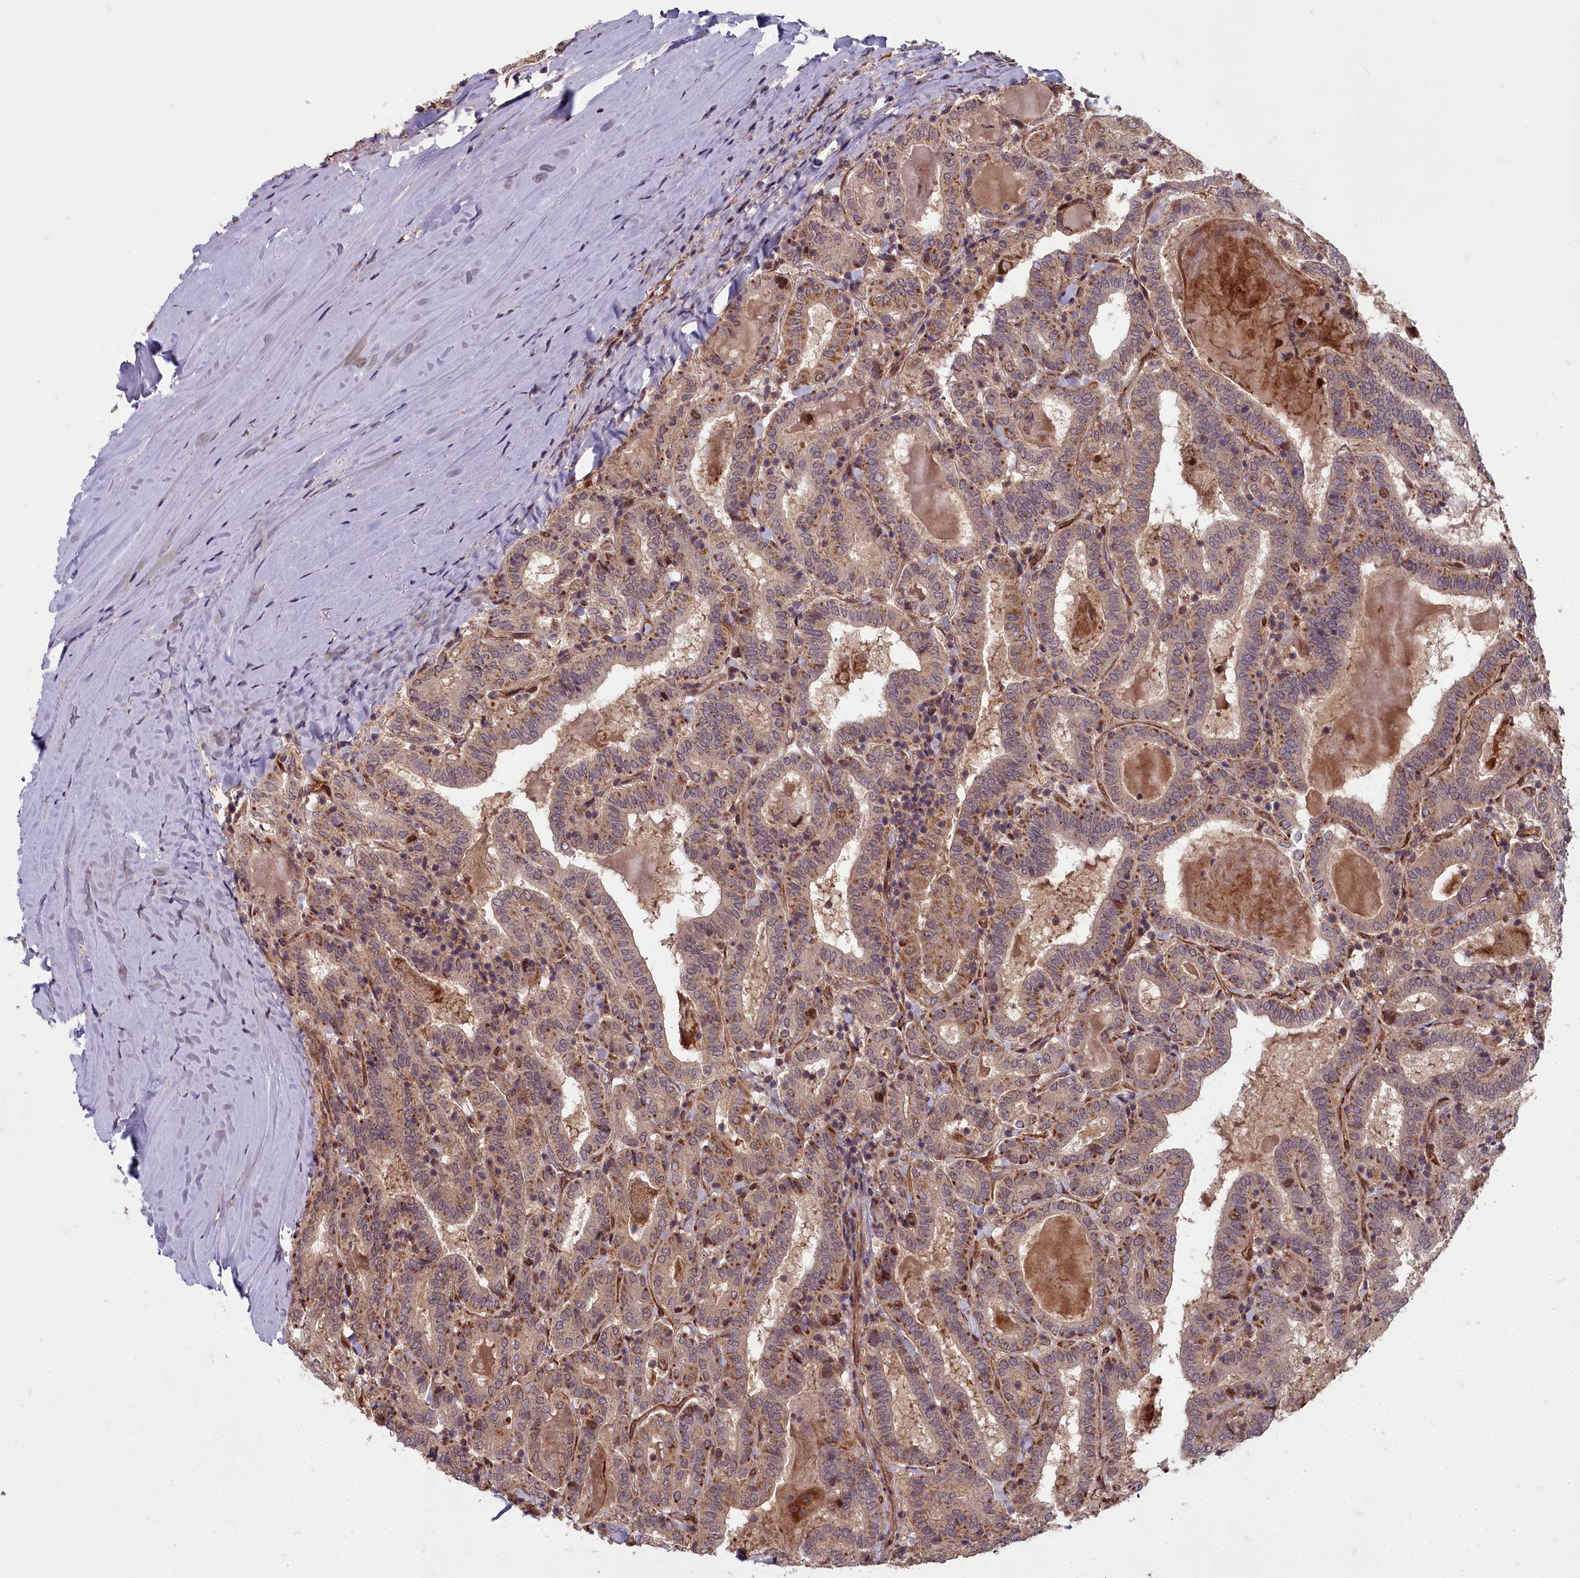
{"staining": {"intensity": "moderate", "quantity": ">75%", "location": "cytoplasmic/membranous"}, "tissue": "thyroid cancer", "cell_type": "Tumor cells", "image_type": "cancer", "snomed": [{"axis": "morphology", "description": "Papillary adenocarcinoma, NOS"}, {"axis": "topography", "description": "Thyroid gland"}], "caption": "There is medium levels of moderate cytoplasmic/membranous expression in tumor cells of thyroid cancer, as demonstrated by immunohistochemical staining (brown color).", "gene": "TSPYL4", "patient": {"sex": "female", "age": 72}}